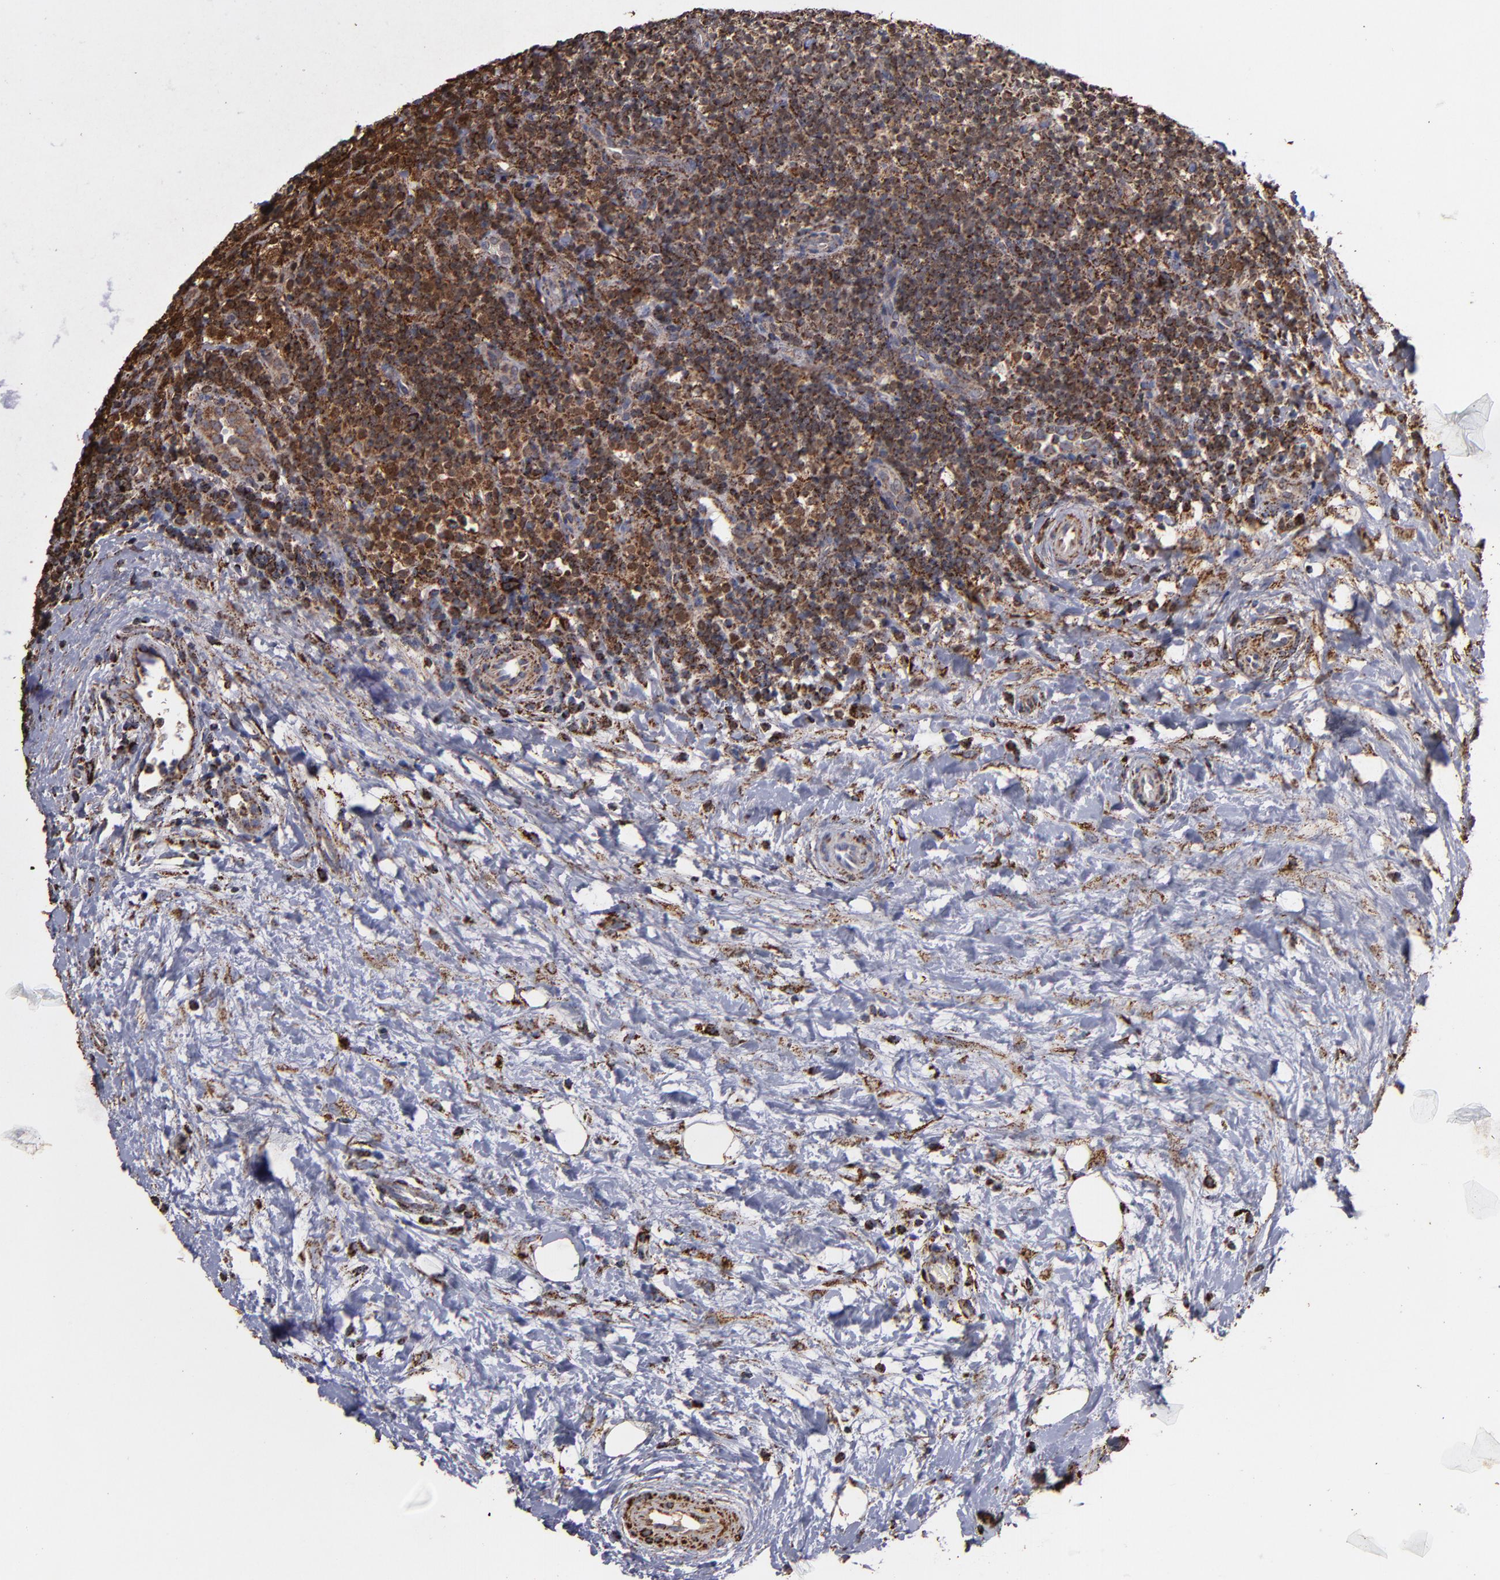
{"staining": {"intensity": "strong", "quantity": ">75%", "location": "cytoplasmic/membranous"}, "tissue": "lymphoma", "cell_type": "Tumor cells", "image_type": "cancer", "snomed": [{"axis": "morphology", "description": "Malignant lymphoma, non-Hodgkin's type, Low grade"}, {"axis": "topography", "description": "Lymph node"}], "caption": "Immunohistochemistry (IHC) photomicrograph of lymphoma stained for a protein (brown), which exhibits high levels of strong cytoplasmic/membranous staining in approximately >75% of tumor cells.", "gene": "SOD2", "patient": {"sex": "female", "age": 76}}